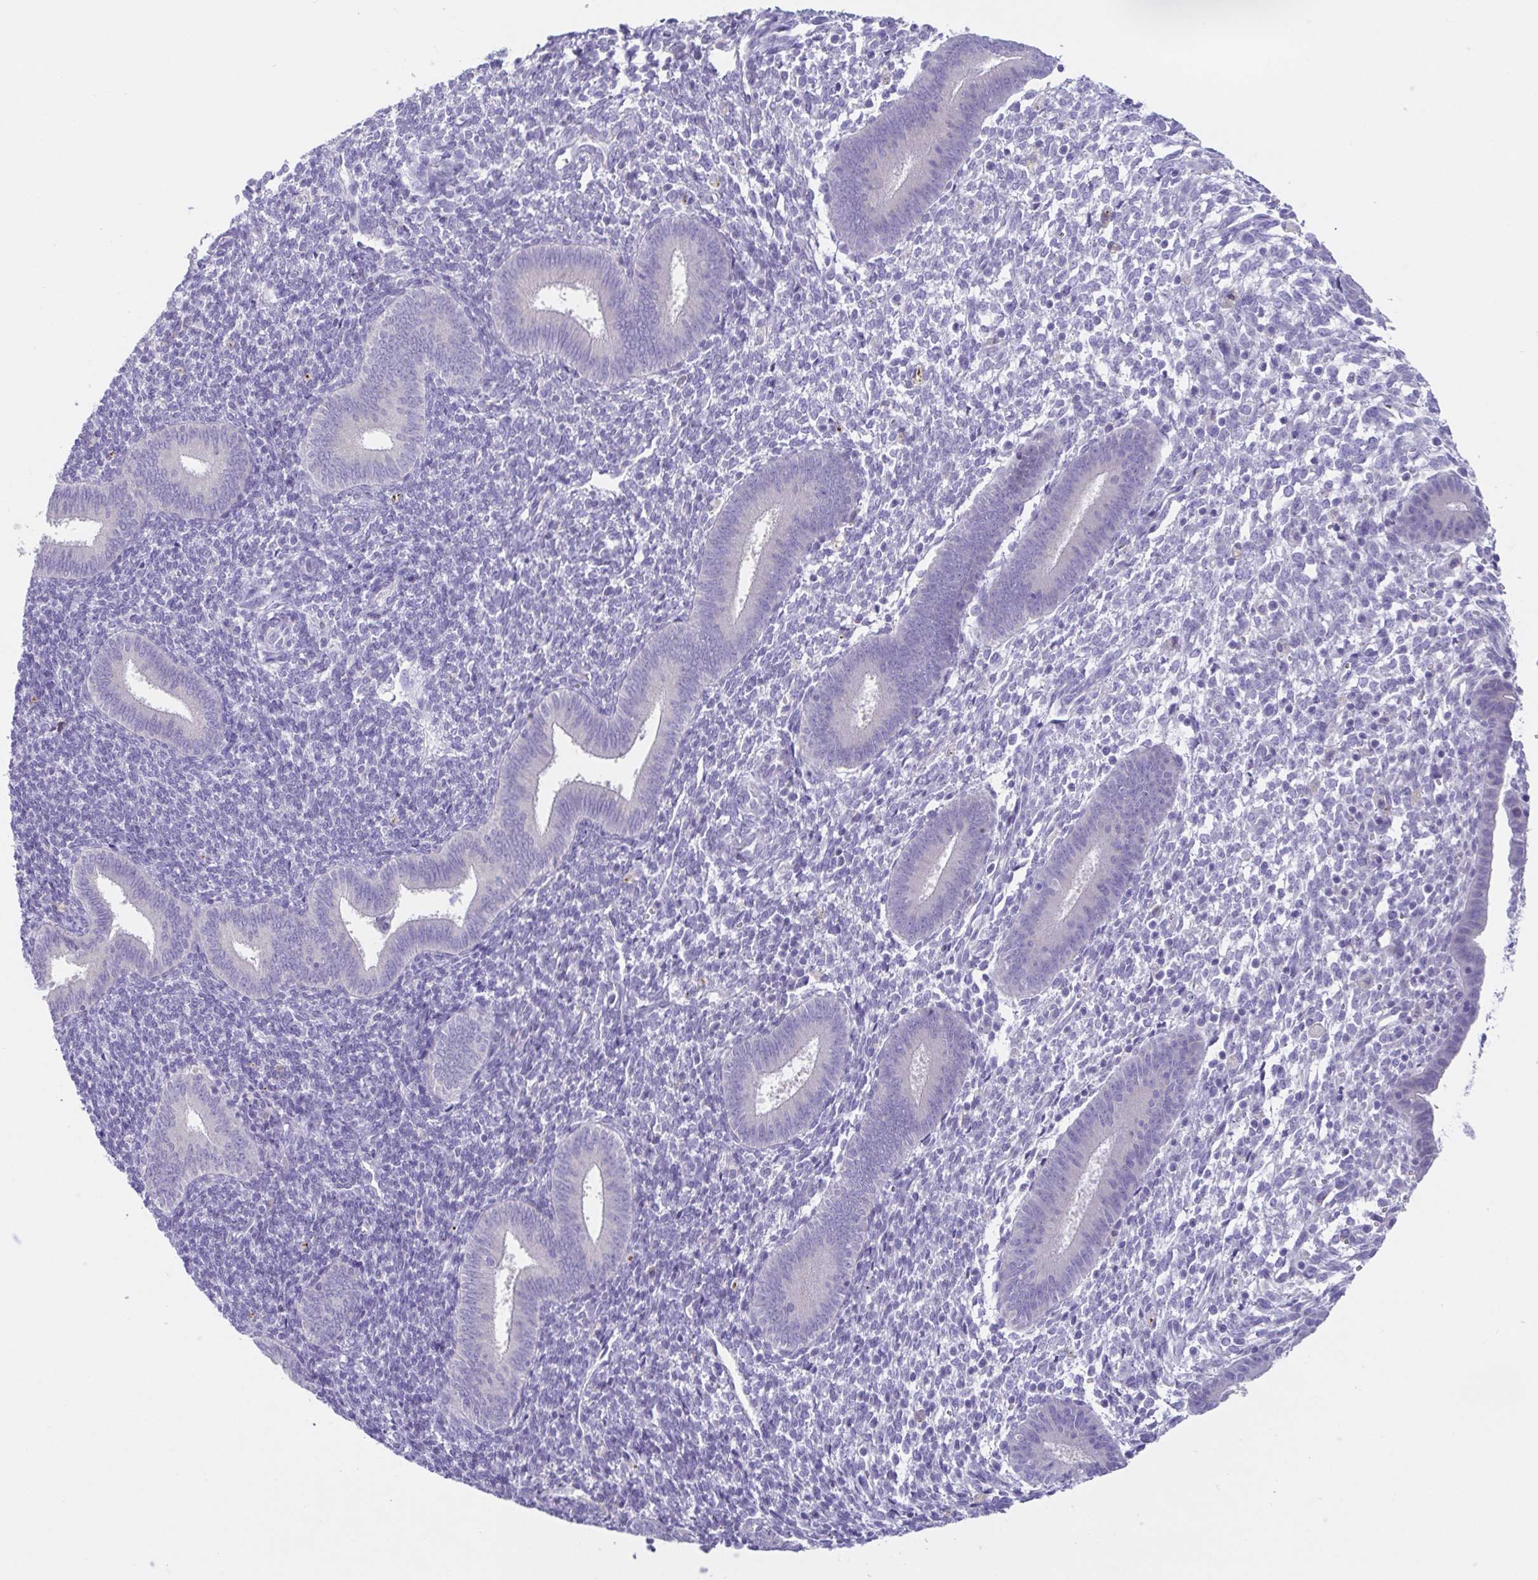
{"staining": {"intensity": "negative", "quantity": "none", "location": "none"}, "tissue": "endometrium", "cell_type": "Cells in endometrial stroma", "image_type": "normal", "snomed": [{"axis": "morphology", "description": "Normal tissue, NOS"}, {"axis": "topography", "description": "Endometrium"}], "caption": "The image shows no staining of cells in endometrial stroma in unremarkable endometrium.", "gene": "RDH11", "patient": {"sex": "female", "age": 25}}